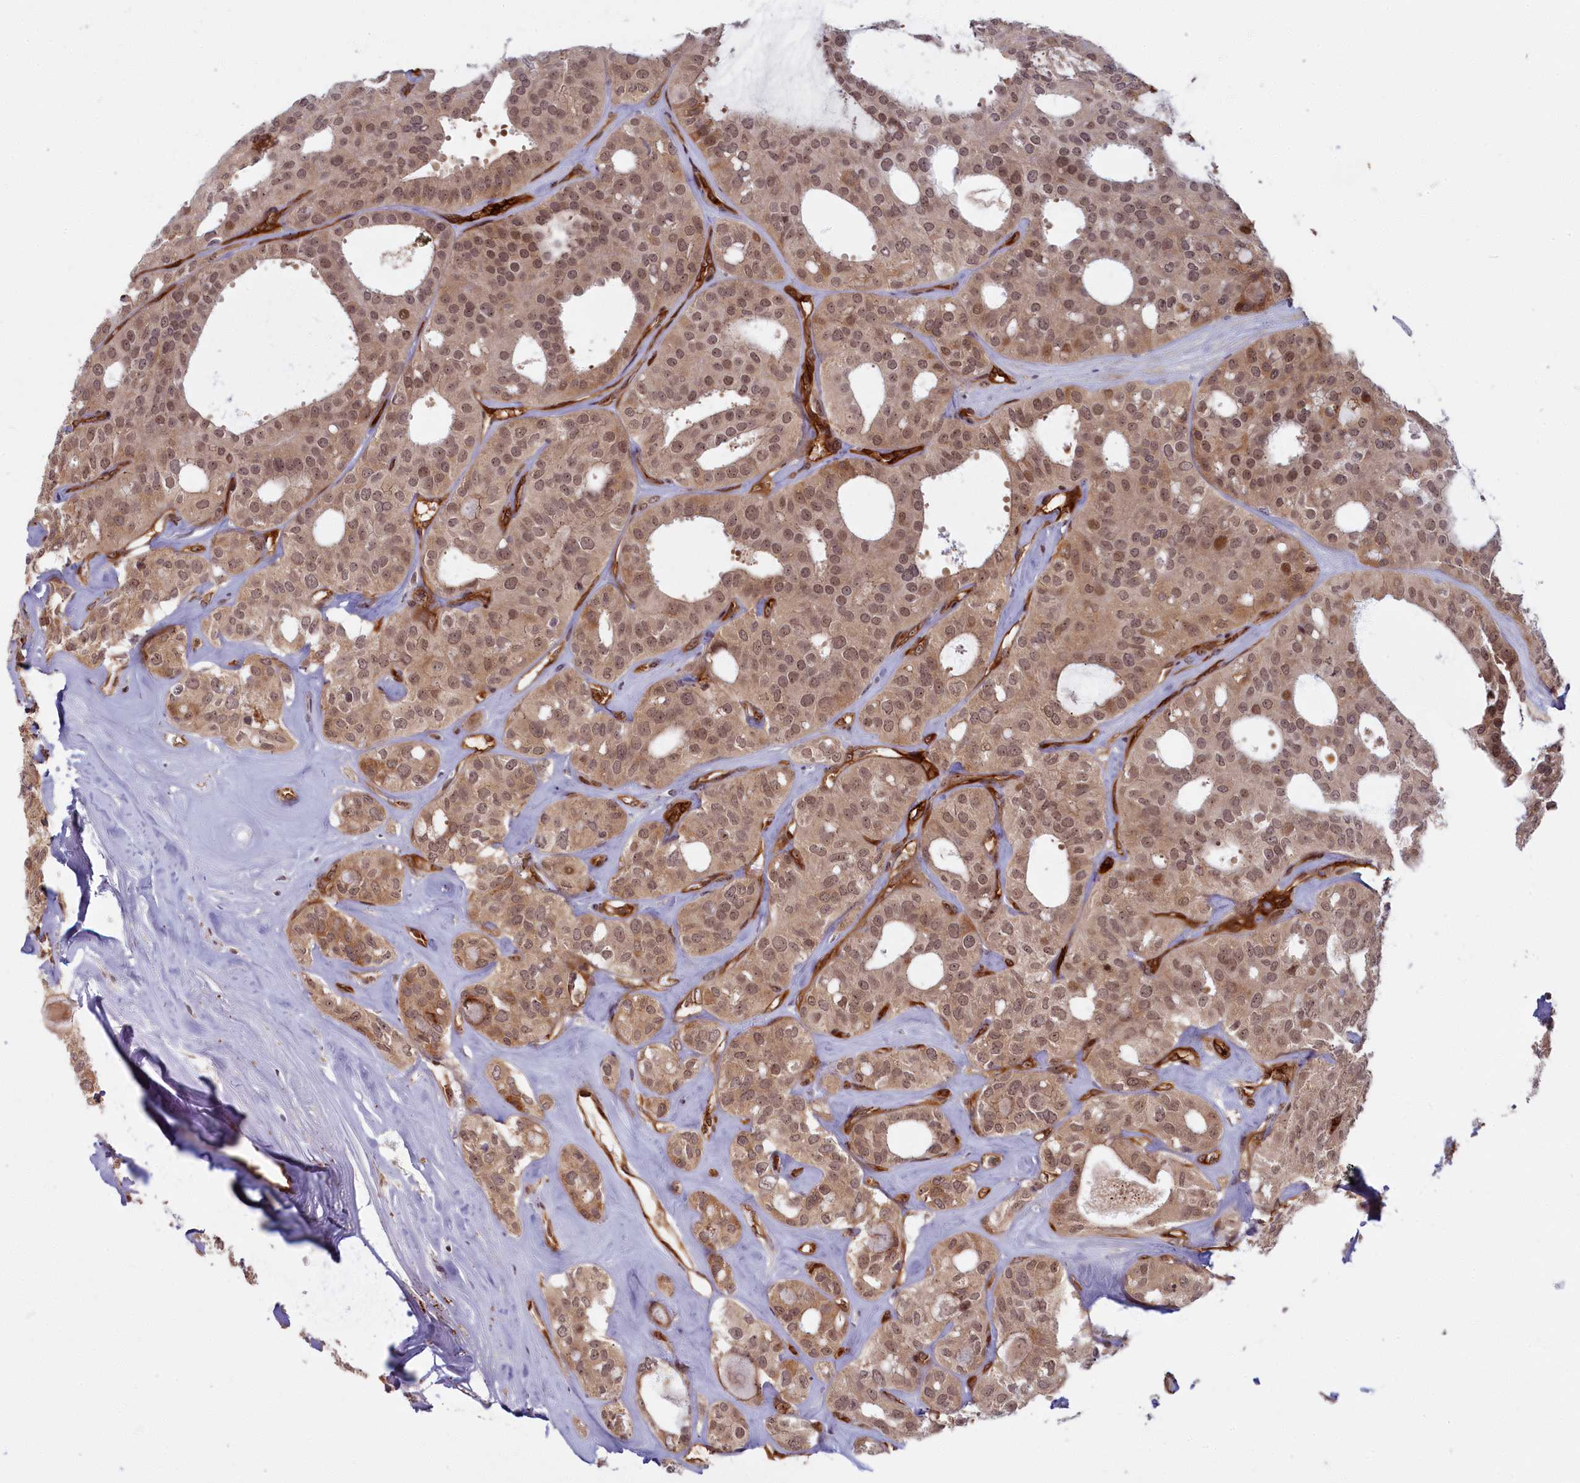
{"staining": {"intensity": "moderate", "quantity": ">75%", "location": "cytoplasmic/membranous,nuclear"}, "tissue": "thyroid cancer", "cell_type": "Tumor cells", "image_type": "cancer", "snomed": [{"axis": "morphology", "description": "Follicular adenoma carcinoma, NOS"}, {"axis": "topography", "description": "Thyroid gland"}], "caption": "IHC of human thyroid cancer displays medium levels of moderate cytoplasmic/membranous and nuclear positivity in approximately >75% of tumor cells.", "gene": "SNRK", "patient": {"sex": "male", "age": 75}}